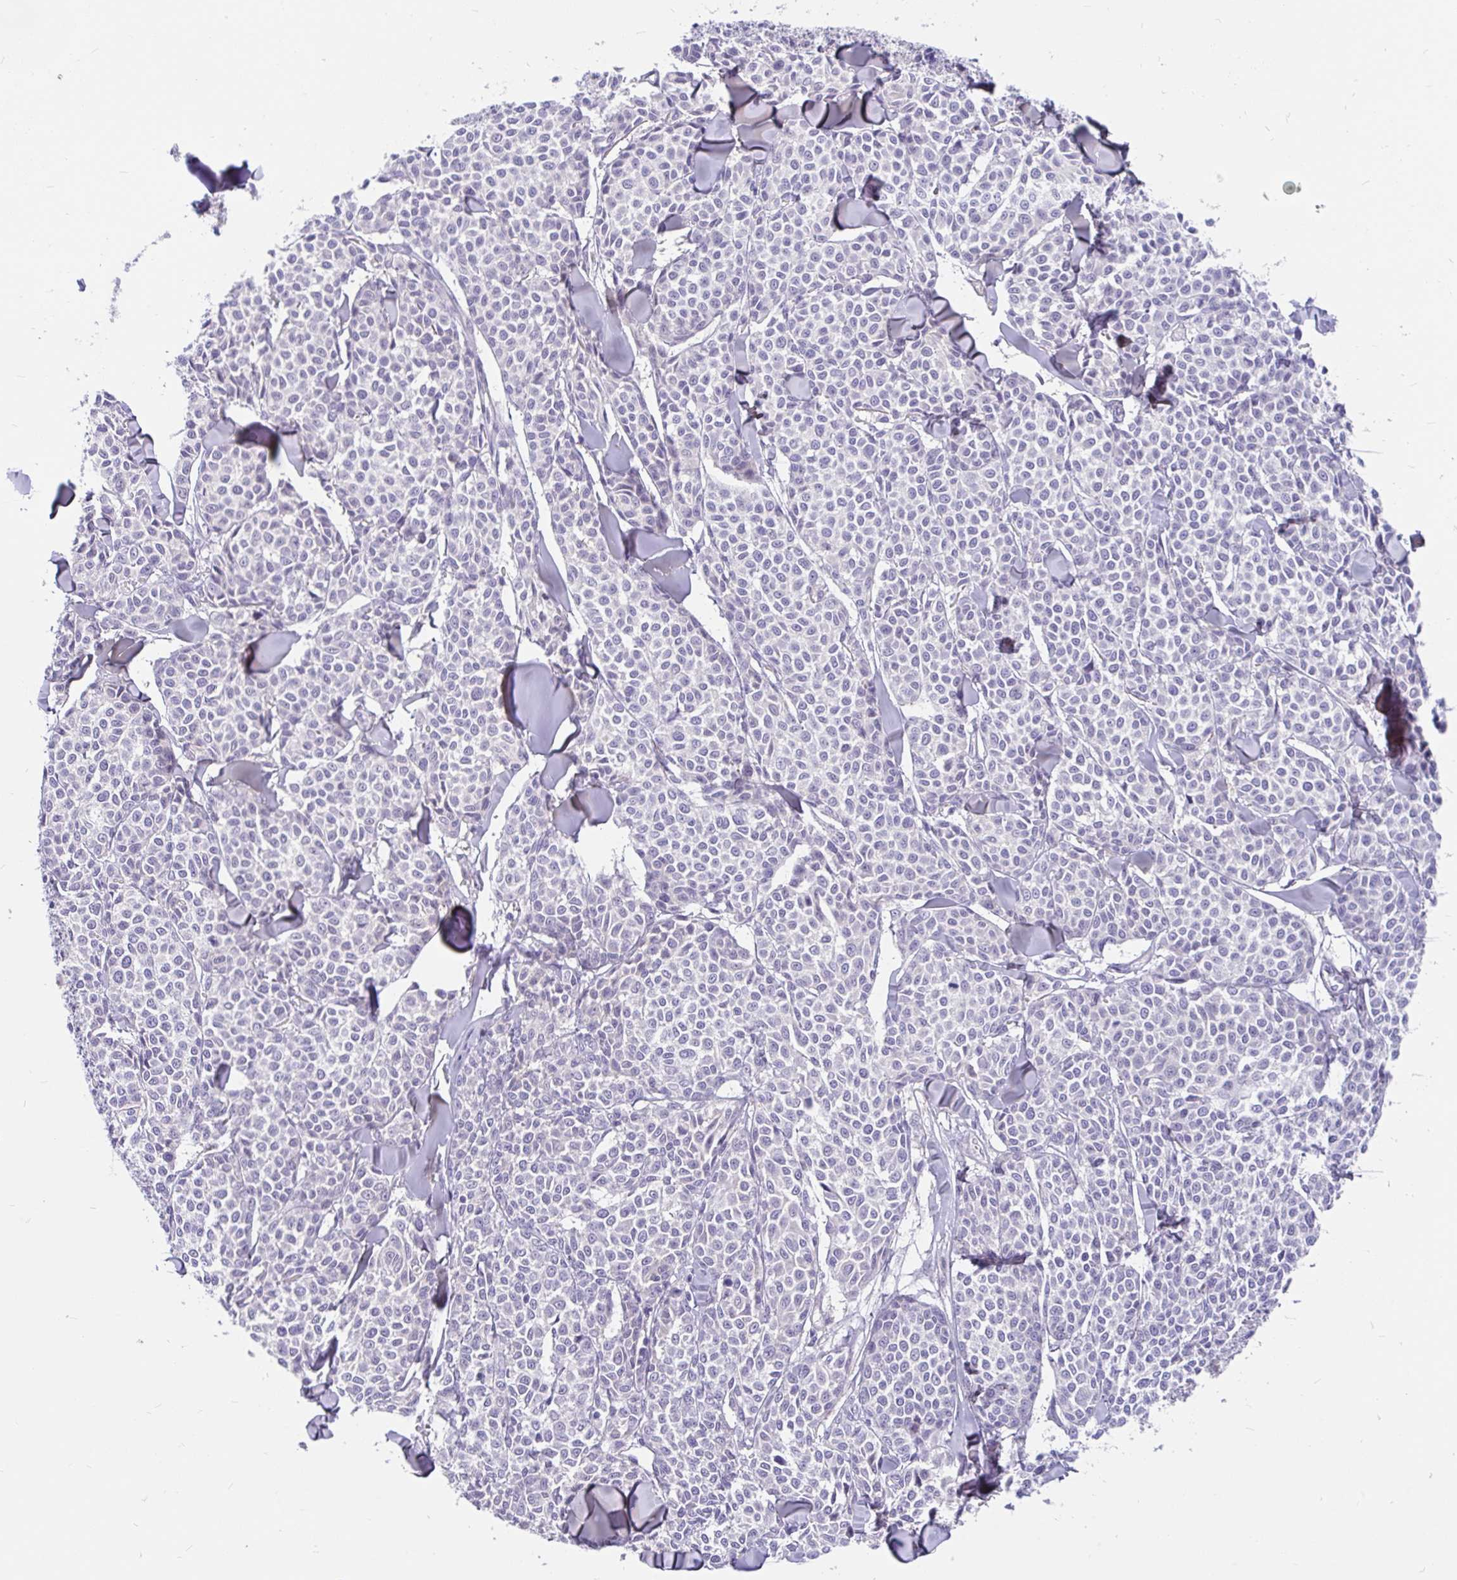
{"staining": {"intensity": "negative", "quantity": "none", "location": "none"}, "tissue": "melanoma", "cell_type": "Tumor cells", "image_type": "cancer", "snomed": [{"axis": "morphology", "description": "Malignant melanoma, NOS"}, {"axis": "topography", "description": "Skin"}], "caption": "This is a micrograph of IHC staining of melanoma, which shows no positivity in tumor cells.", "gene": "KIAA2013", "patient": {"sex": "male", "age": 46}}